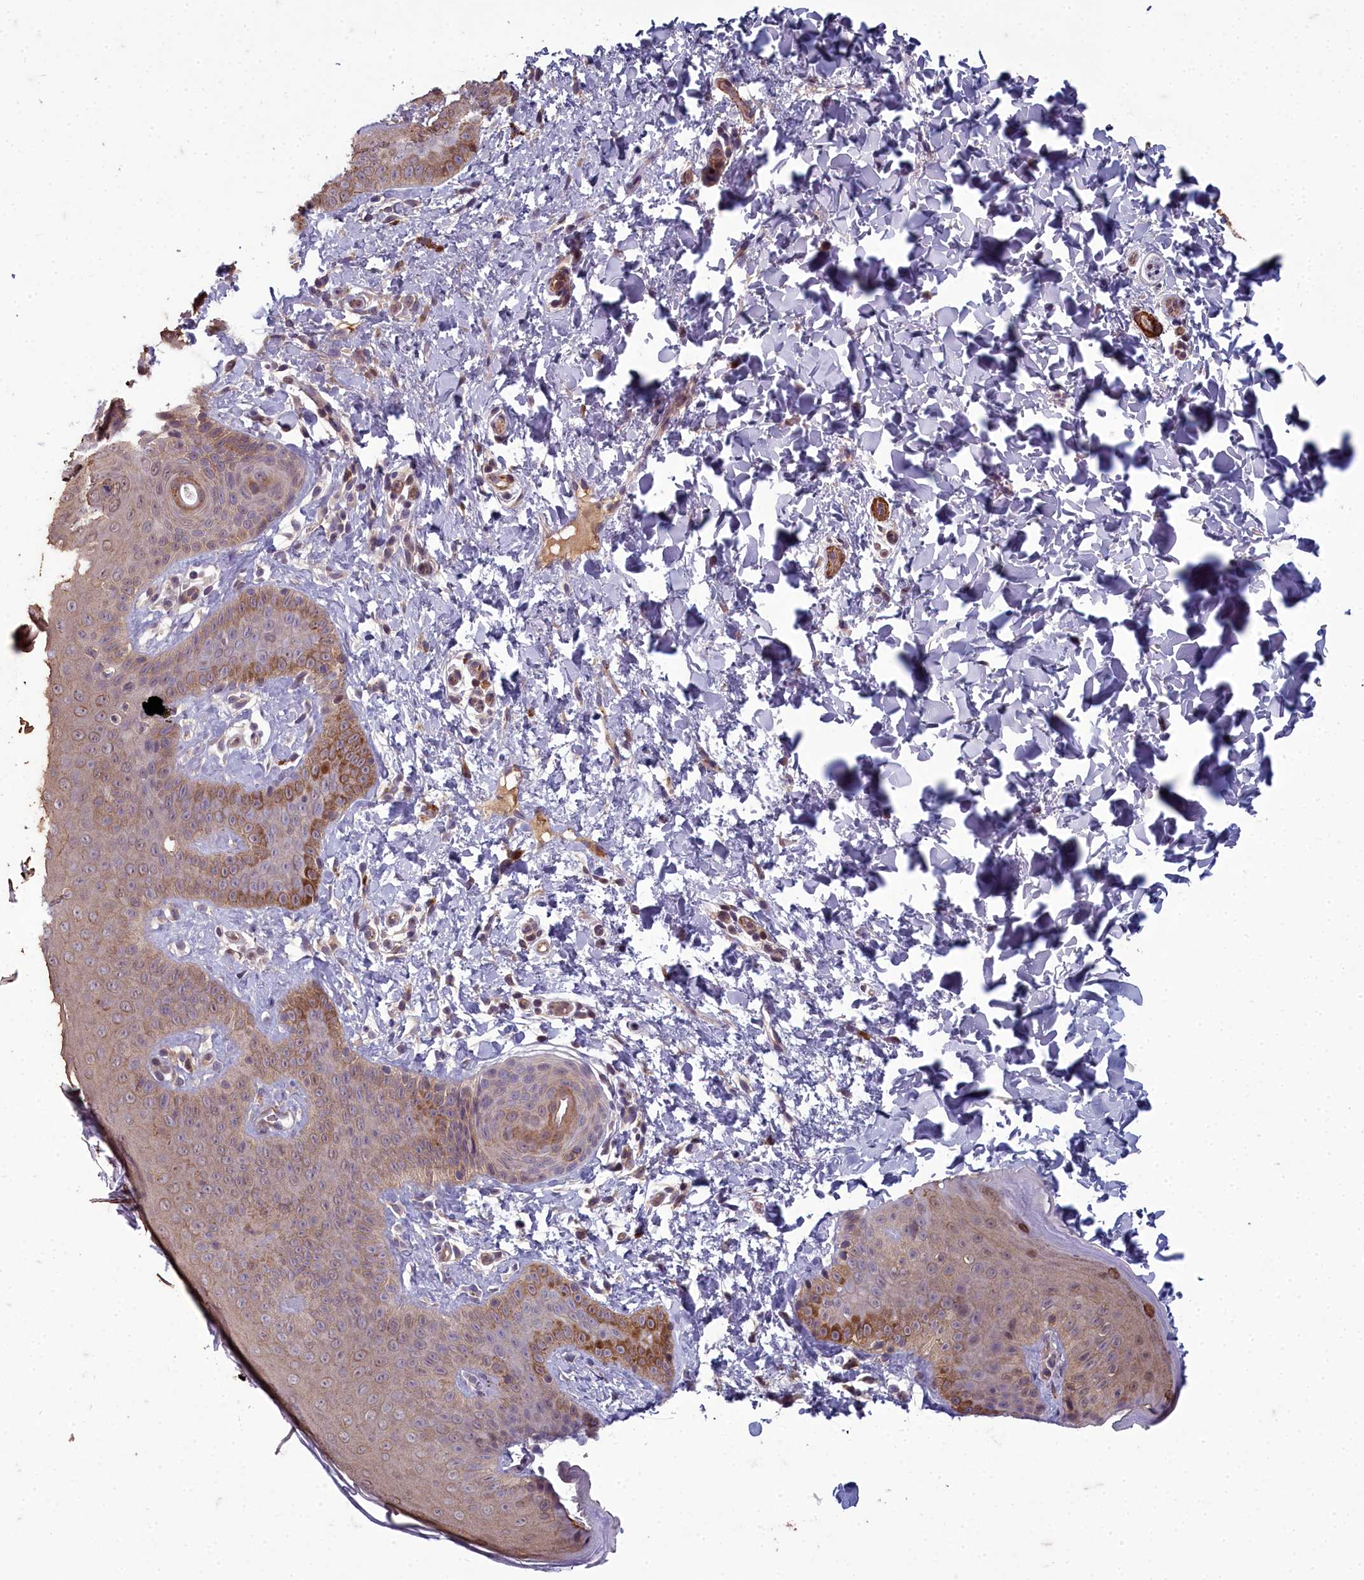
{"staining": {"intensity": "moderate", "quantity": "25%-75%", "location": "cytoplasmic/membranous,nuclear"}, "tissue": "skin", "cell_type": "Epidermal cells", "image_type": "normal", "snomed": [{"axis": "morphology", "description": "Normal tissue, NOS"}, {"axis": "morphology", "description": "Neoplasm, malignant, NOS"}, {"axis": "topography", "description": "Anal"}], "caption": "Immunohistochemistry staining of normal skin, which displays medium levels of moderate cytoplasmic/membranous,nuclear staining in about 25%-75% of epidermal cells indicating moderate cytoplasmic/membranous,nuclear protein staining. The staining was performed using DAB (brown) for protein detection and nuclei were counterstained in hematoxylin (blue).", "gene": "ZNF626", "patient": {"sex": "male", "age": 47}}